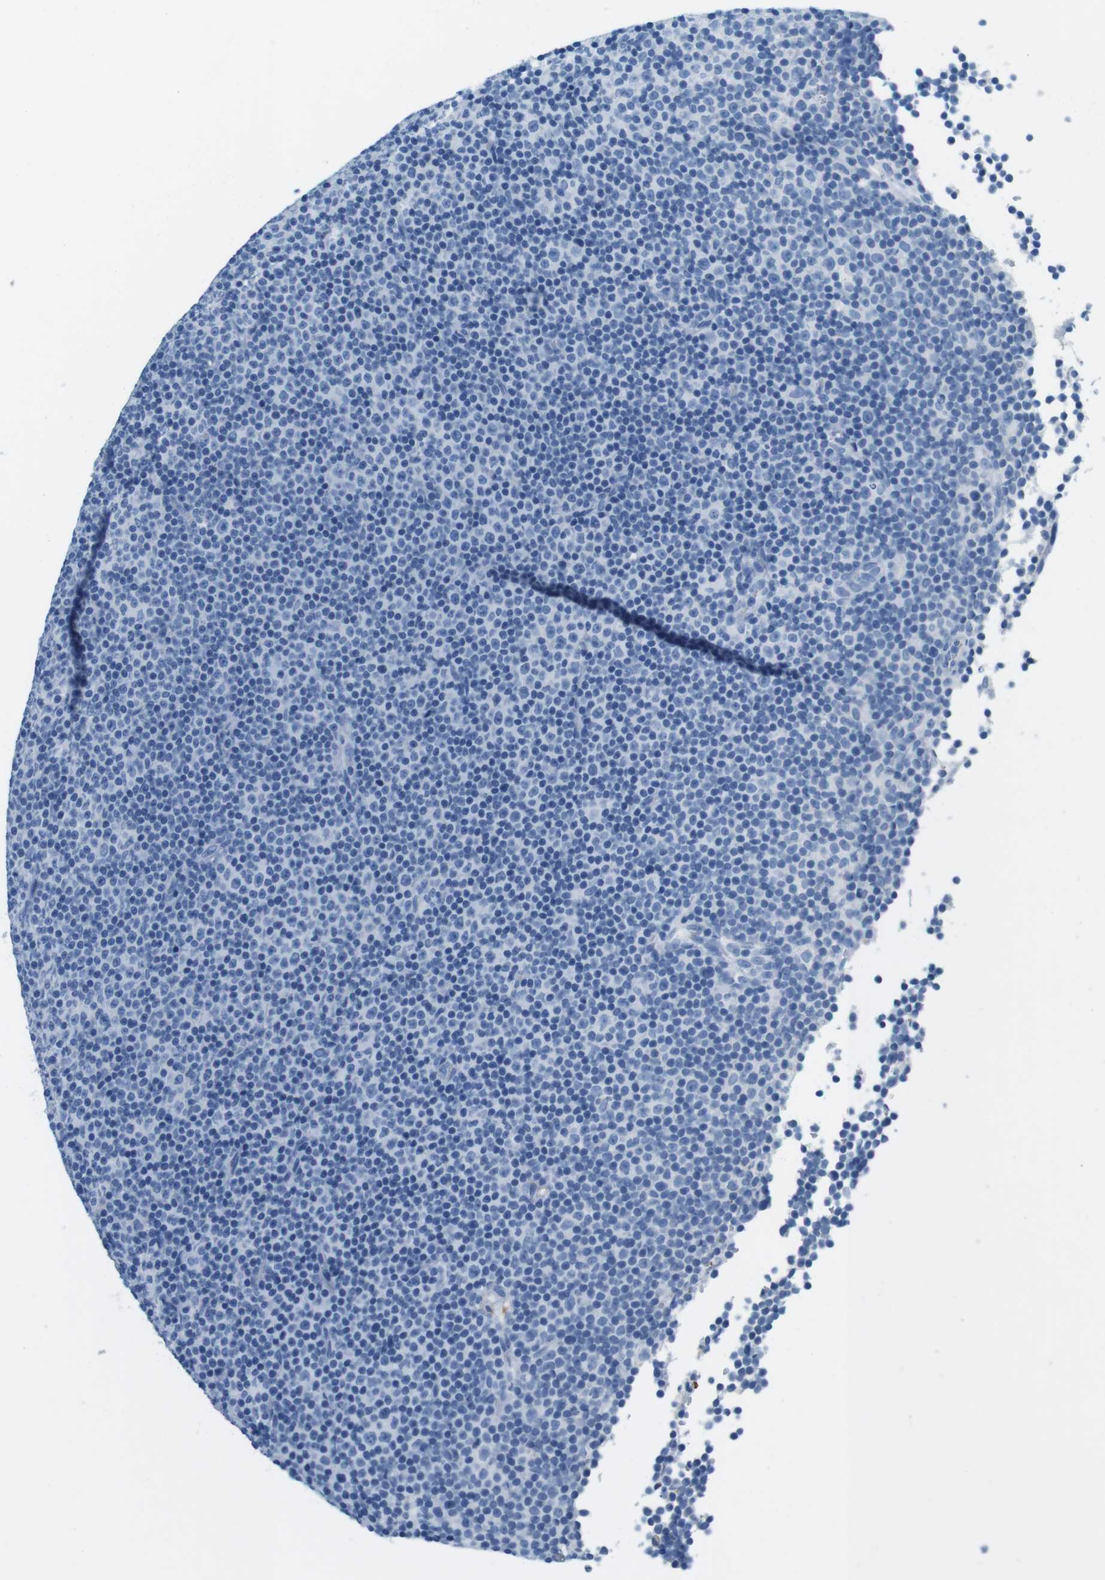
{"staining": {"intensity": "negative", "quantity": "none", "location": "none"}, "tissue": "lymphoma", "cell_type": "Tumor cells", "image_type": "cancer", "snomed": [{"axis": "morphology", "description": "Malignant lymphoma, non-Hodgkin's type, Low grade"}, {"axis": "topography", "description": "Lymph node"}], "caption": "High power microscopy image of an immunohistochemistry (IHC) micrograph of low-grade malignant lymphoma, non-Hodgkin's type, revealing no significant expression in tumor cells.", "gene": "TFAP2C", "patient": {"sex": "female", "age": 67}}